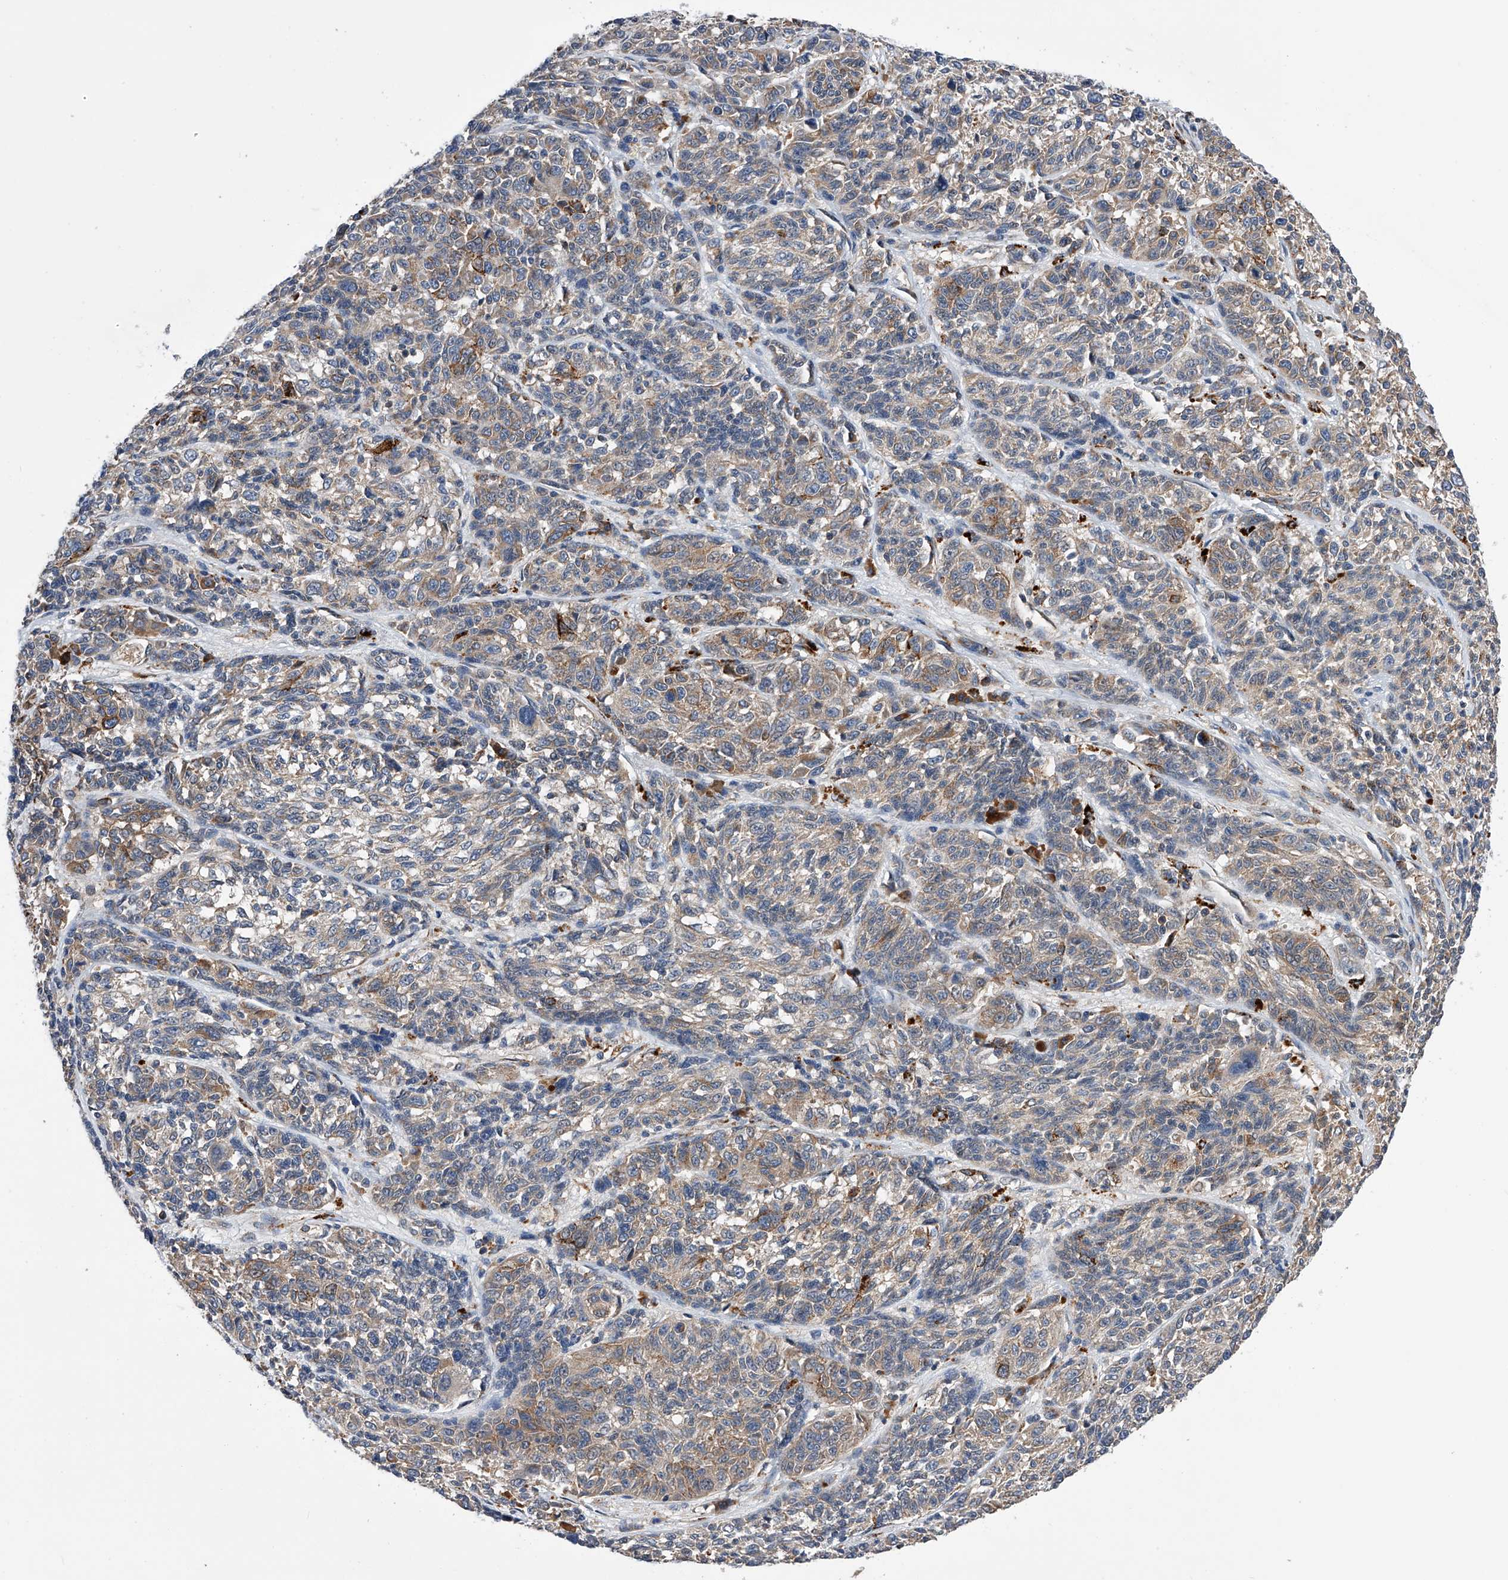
{"staining": {"intensity": "weak", "quantity": "25%-75%", "location": "cytoplasmic/membranous"}, "tissue": "melanoma", "cell_type": "Tumor cells", "image_type": "cancer", "snomed": [{"axis": "morphology", "description": "Malignant melanoma, NOS"}, {"axis": "topography", "description": "Skin"}], "caption": "Immunohistochemical staining of human malignant melanoma exhibits low levels of weak cytoplasmic/membranous protein staining in approximately 25%-75% of tumor cells.", "gene": "SPOCK1", "patient": {"sex": "male", "age": 53}}